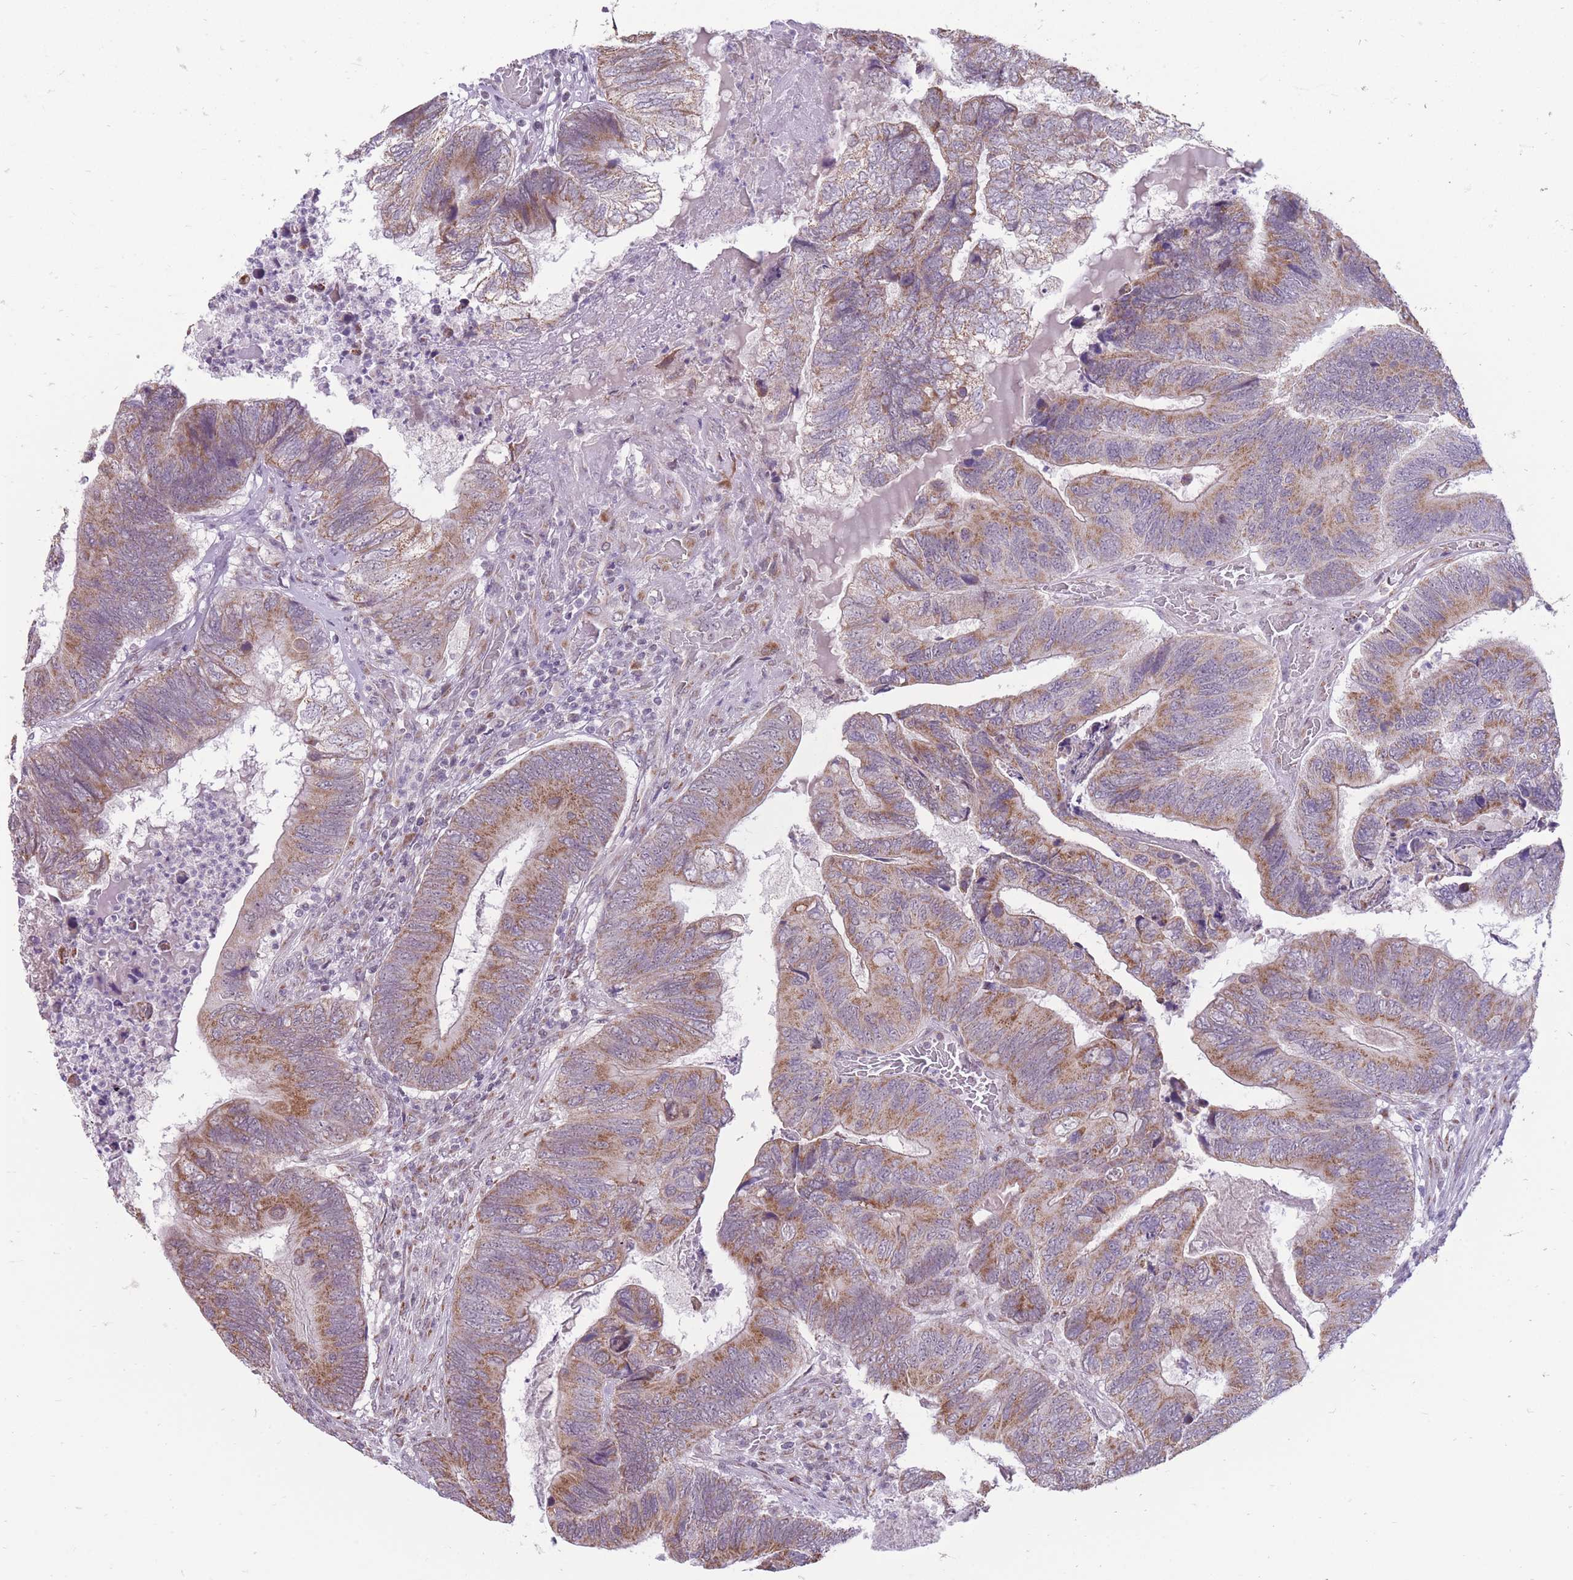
{"staining": {"intensity": "moderate", "quantity": "25%-75%", "location": "cytoplasmic/membranous"}, "tissue": "colorectal cancer", "cell_type": "Tumor cells", "image_type": "cancer", "snomed": [{"axis": "morphology", "description": "Adenocarcinoma, NOS"}, {"axis": "topography", "description": "Colon"}], "caption": "This is an image of immunohistochemistry (IHC) staining of adenocarcinoma (colorectal), which shows moderate staining in the cytoplasmic/membranous of tumor cells.", "gene": "NELL1", "patient": {"sex": "female", "age": 67}}